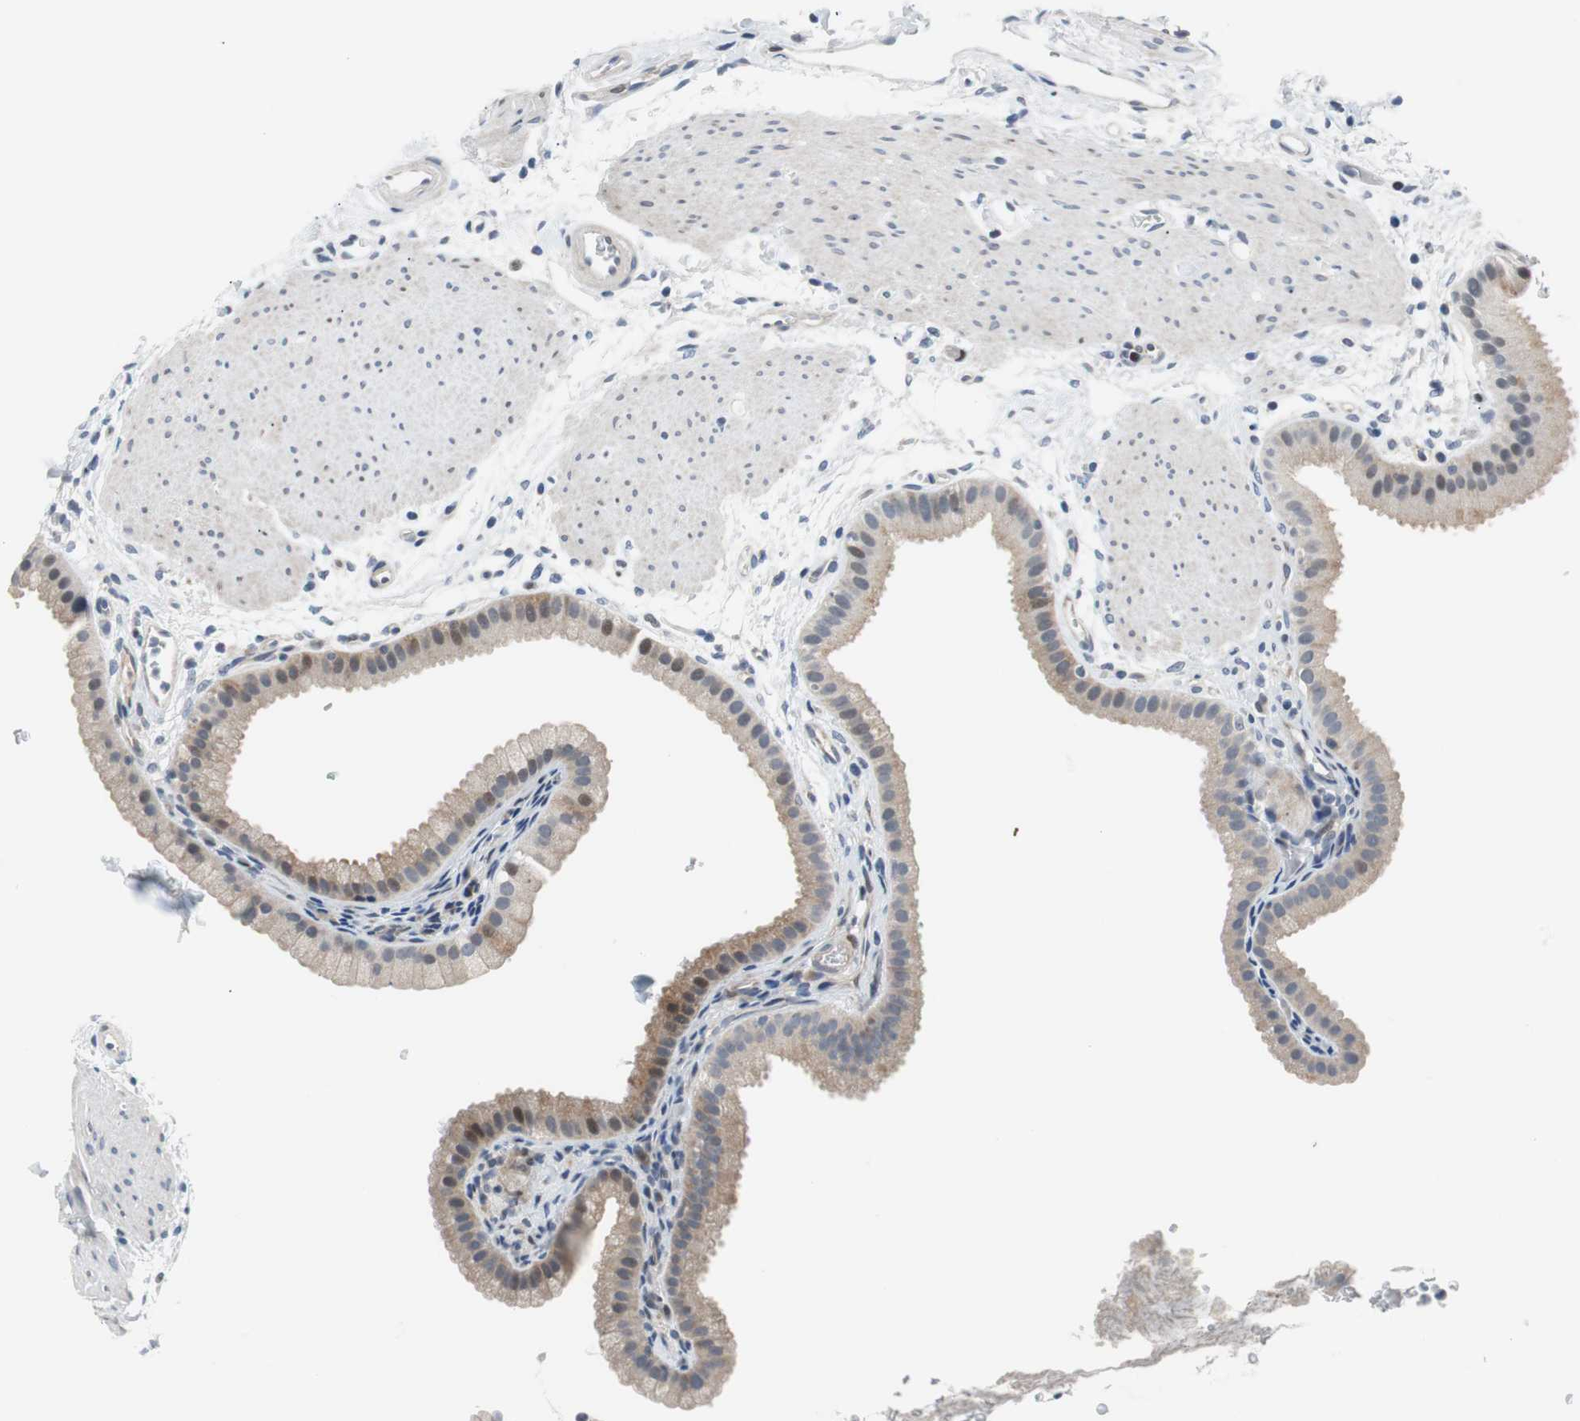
{"staining": {"intensity": "moderate", "quantity": "<25%", "location": "nuclear"}, "tissue": "gallbladder", "cell_type": "Glandular cells", "image_type": "normal", "snomed": [{"axis": "morphology", "description": "Normal tissue, NOS"}, {"axis": "topography", "description": "Gallbladder"}], "caption": "Moderate nuclear positivity for a protein is identified in approximately <25% of glandular cells of benign gallbladder using immunohistochemistry.", "gene": "MAP2K4", "patient": {"sex": "female", "age": 64}}